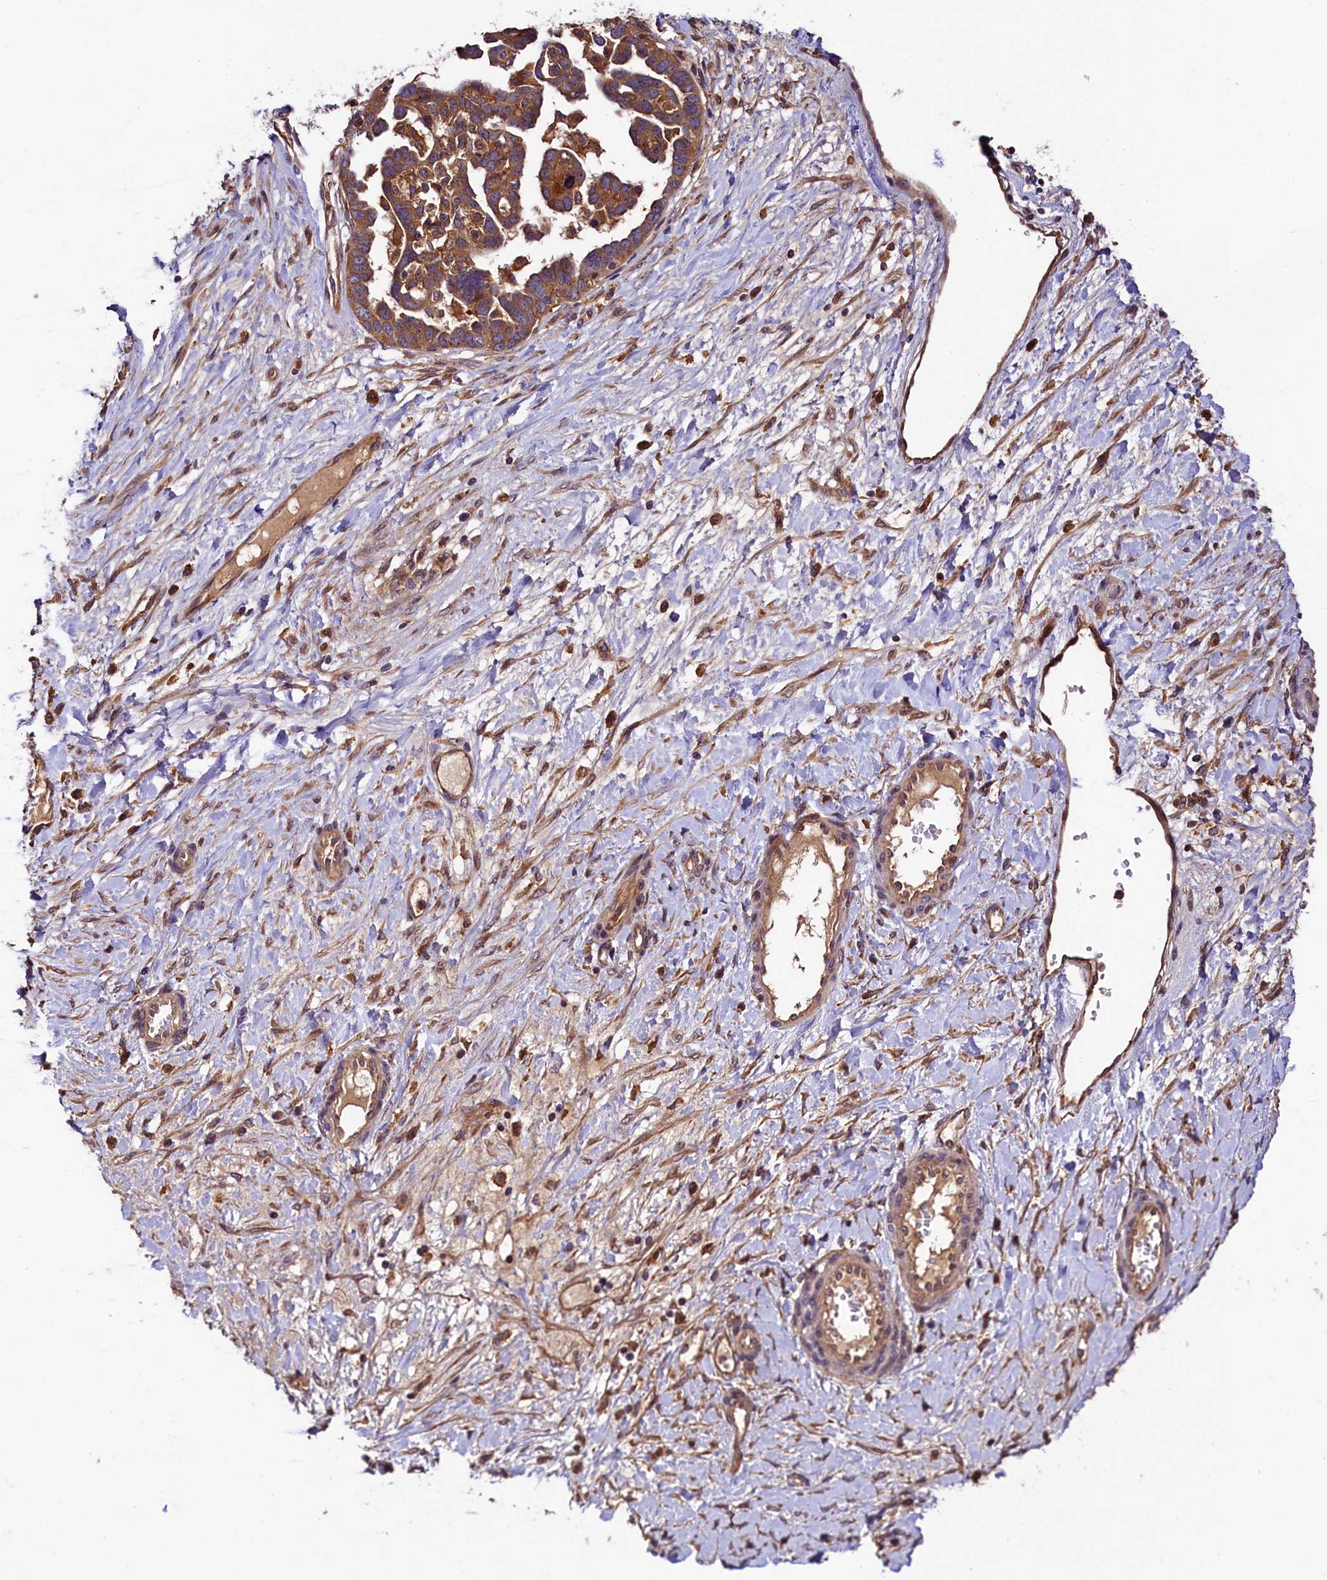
{"staining": {"intensity": "moderate", "quantity": ">75%", "location": "cytoplasmic/membranous"}, "tissue": "ovarian cancer", "cell_type": "Tumor cells", "image_type": "cancer", "snomed": [{"axis": "morphology", "description": "Cystadenocarcinoma, serous, NOS"}, {"axis": "topography", "description": "Ovary"}], "caption": "Brown immunohistochemical staining in ovarian cancer (serous cystadenocarcinoma) demonstrates moderate cytoplasmic/membranous staining in about >75% of tumor cells.", "gene": "VPS35", "patient": {"sex": "female", "age": 54}}